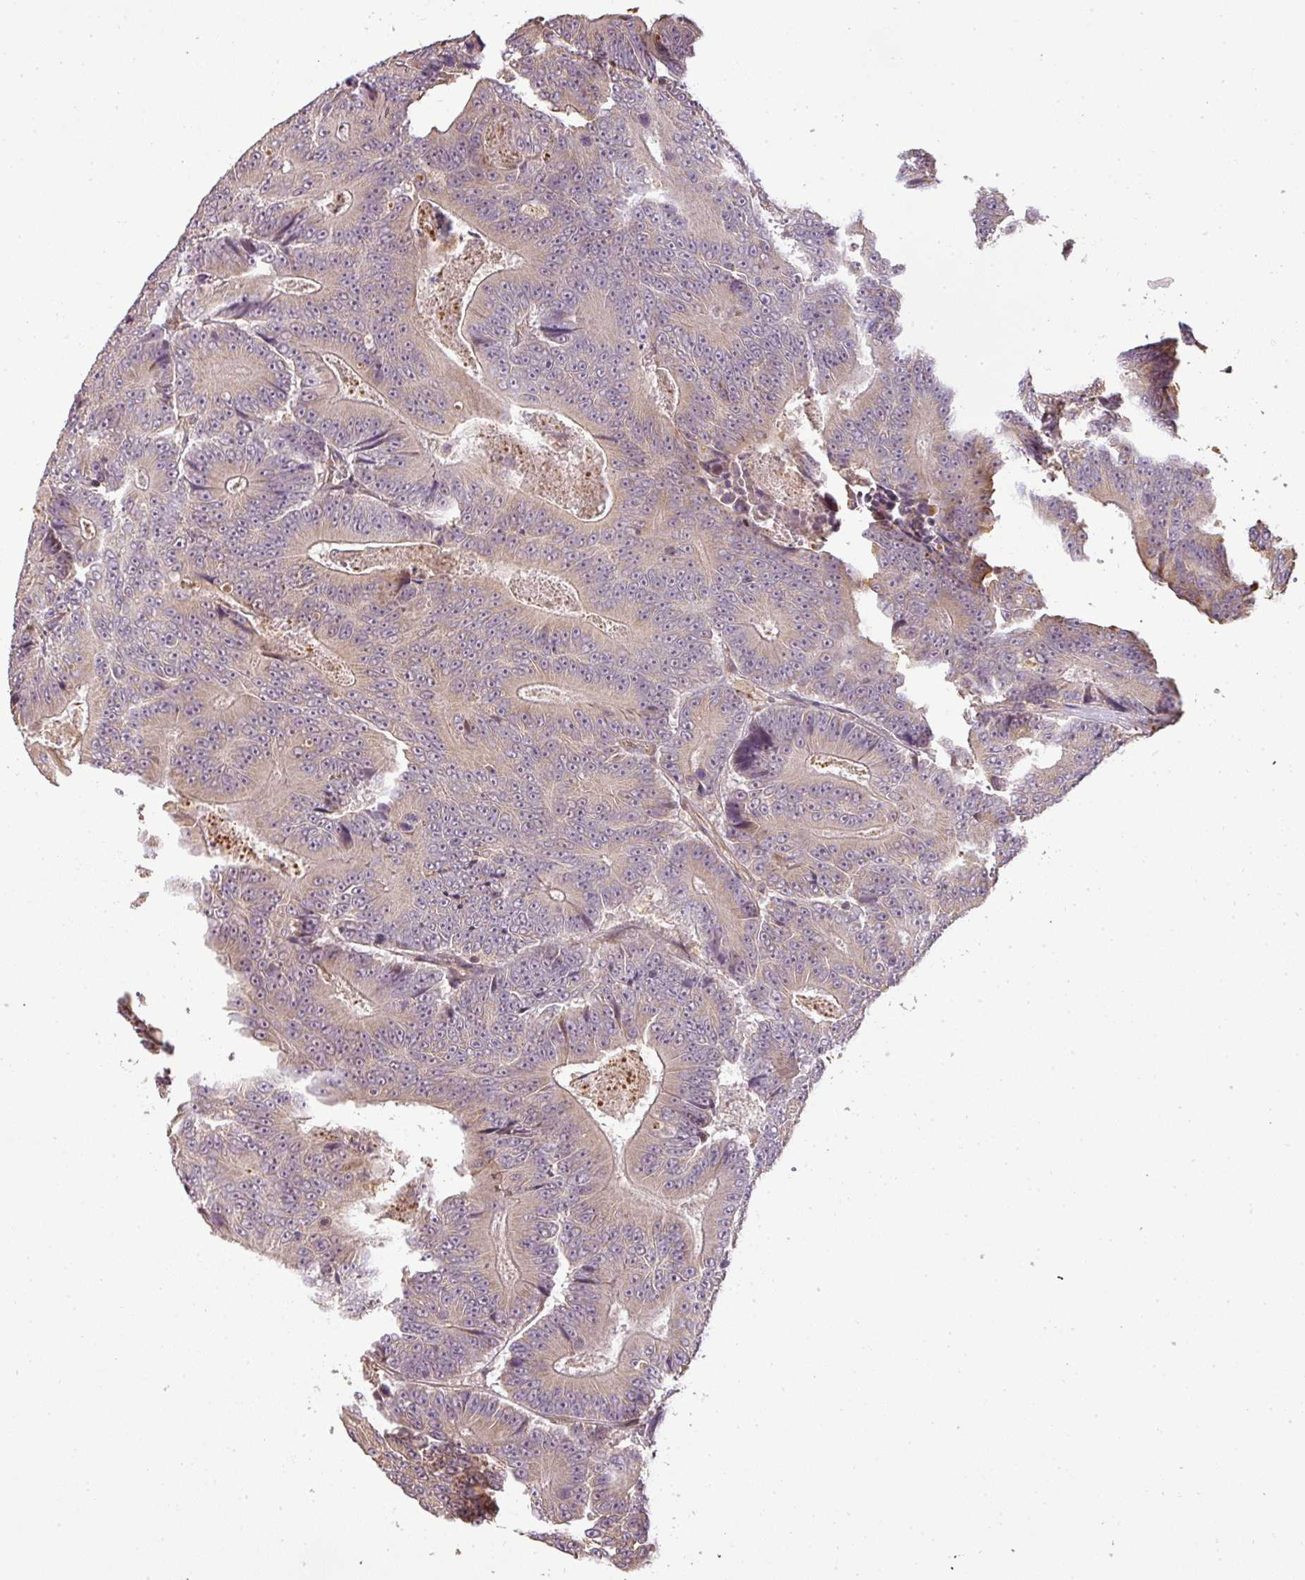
{"staining": {"intensity": "weak", "quantity": "25%-75%", "location": "cytoplasmic/membranous"}, "tissue": "colorectal cancer", "cell_type": "Tumor cells", "image_type": "cancer", "snomed": [{"axis": "morphology", "description": "Adenocarcinoma, NOS"}, {"axis": "topography", "description": "Colon"}], "caption": "Immunohistochemical staining of human colorectal cancer (adenocarcinoma) demonstrates weak cytoplasmic/membranous protein staining in about 25%-75% of tumor cells. The staining was performed using DAB to visualize the protein expression in brown, while the nuclei were stained in blue with hematoxylin (Magnification: 20x).", "gene": "FAIM", "patient": {"sex": "male", "age": 83}}